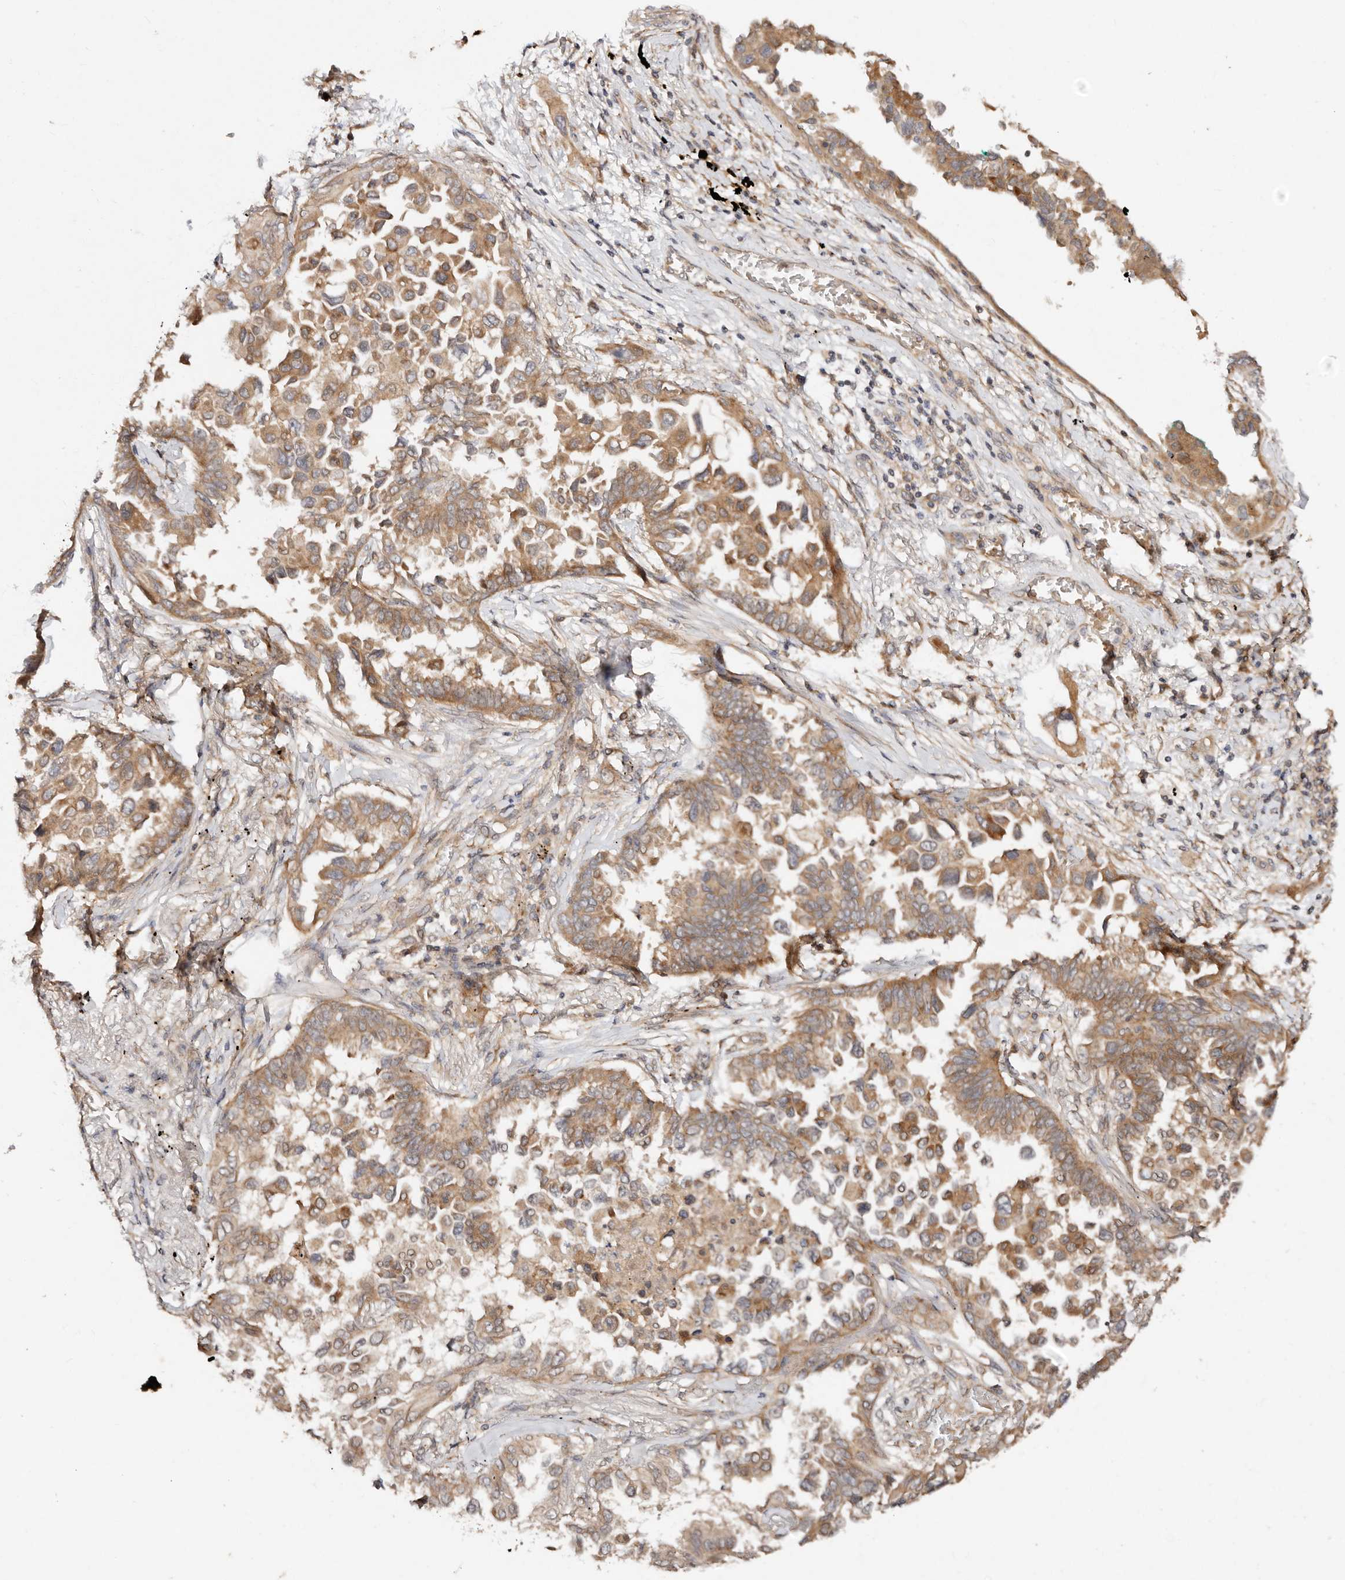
{"staining": {"intensity": "moderate", "quantity": ">75%", "location": "cytoplasmic/membranous"}, "tissue": "lung cancer", "cell_type": "Tumor cells", "image_type": "cancer", "snomed": [{"axis": "morphology", "description": "Adenocarcinoma, NOS"}, {"axis": "topography", "description": "Lung"}], "caption": "Protein expression analysis of human adenocarcinoma (lung) reveals moderate cytoplasmic/membranous staining in about >75% of tumor cells.", "gene": "DENND11", "patient": {"sex": "female", "age": 67}}